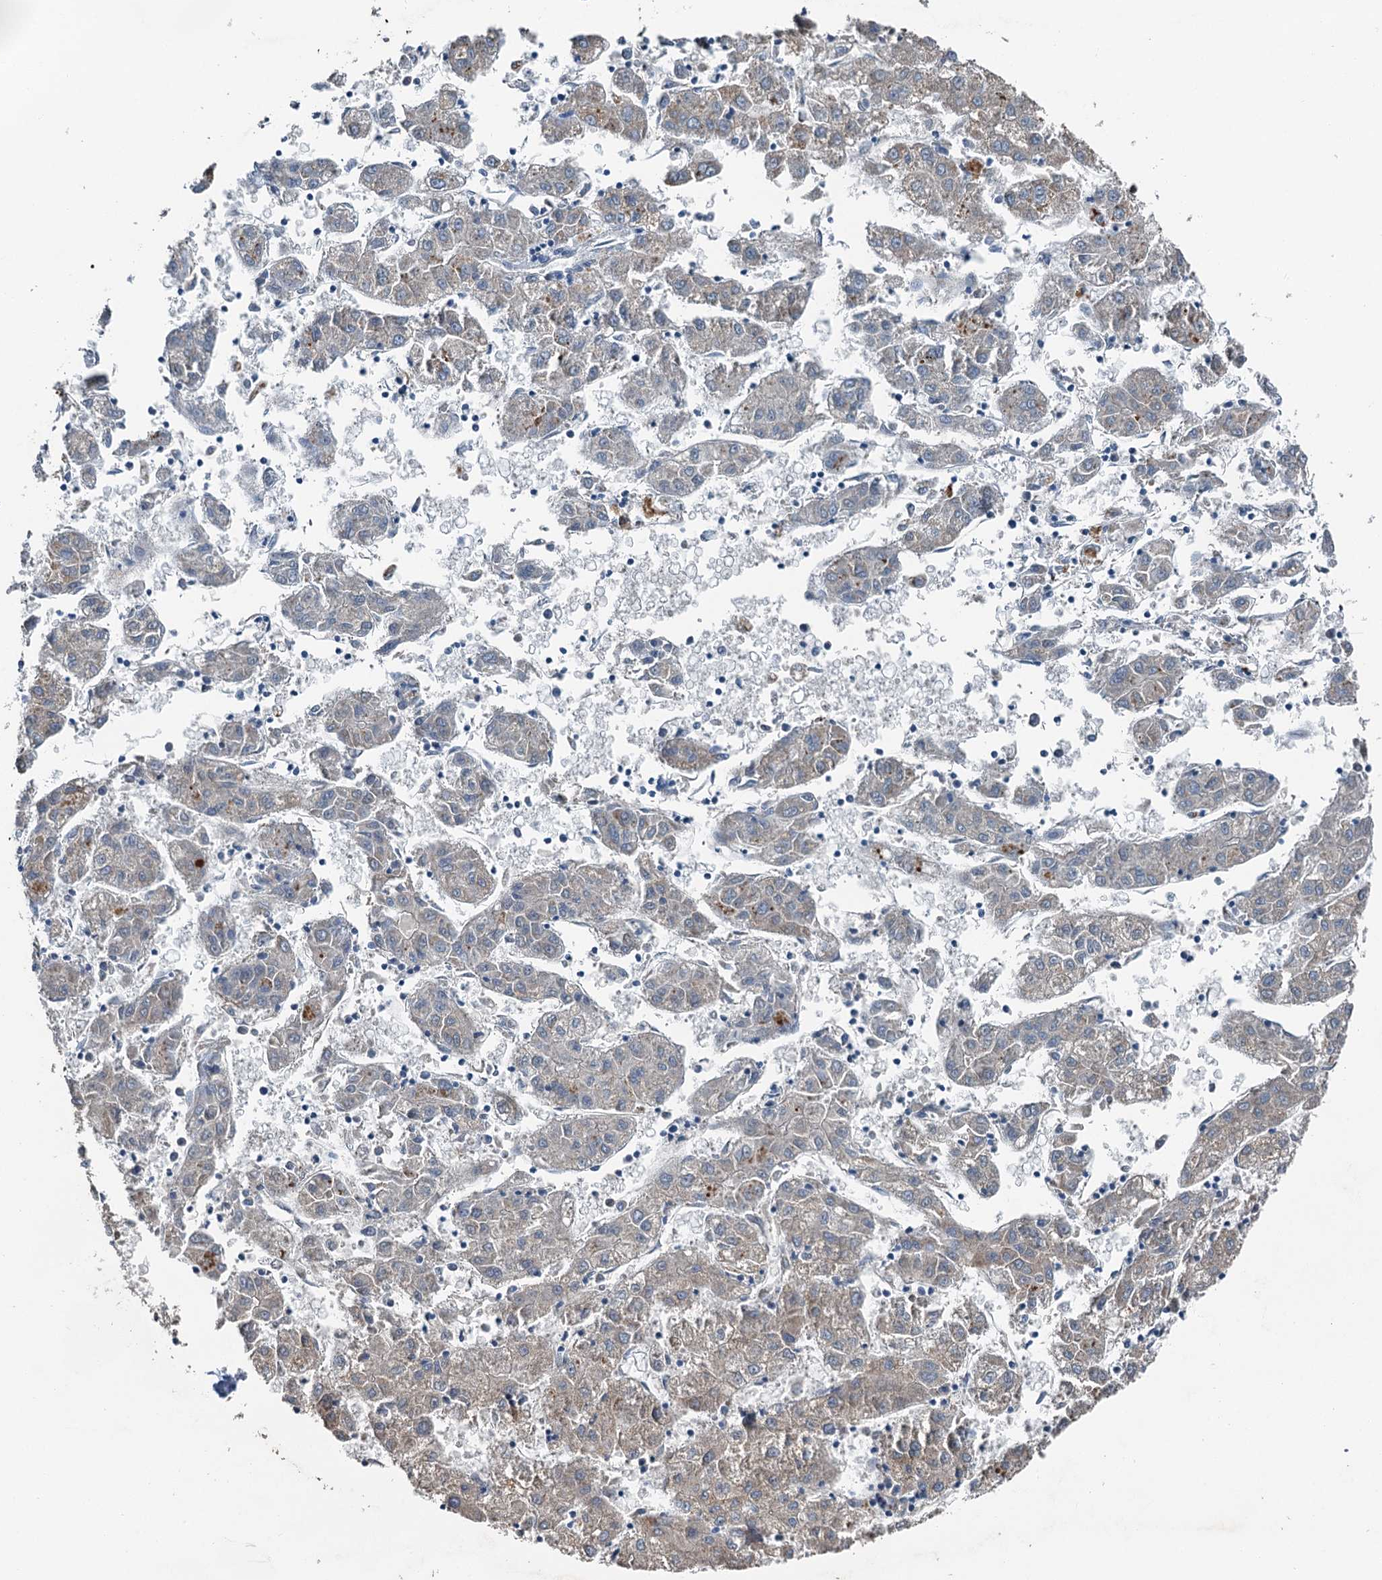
{"staining": {"intensity": "weak", "quantity": ">75%", "location": "cytoplasmic/membranous"}, "tissue": "liver cancer", "cell_type": "Tumor cells", "image_type": "cancer", "snomed": [{"axis": "morphology", "description": "Carcinoma, Hepatocellular, NOS"}, {"axis": "topography", "description": "Liver"}], "caption": "Liver cancer stained with a protein marker demonstrates weak staining in tumor cells.", "gene": "C6orf120", "patient": {"sex": "male", "age": 72}}